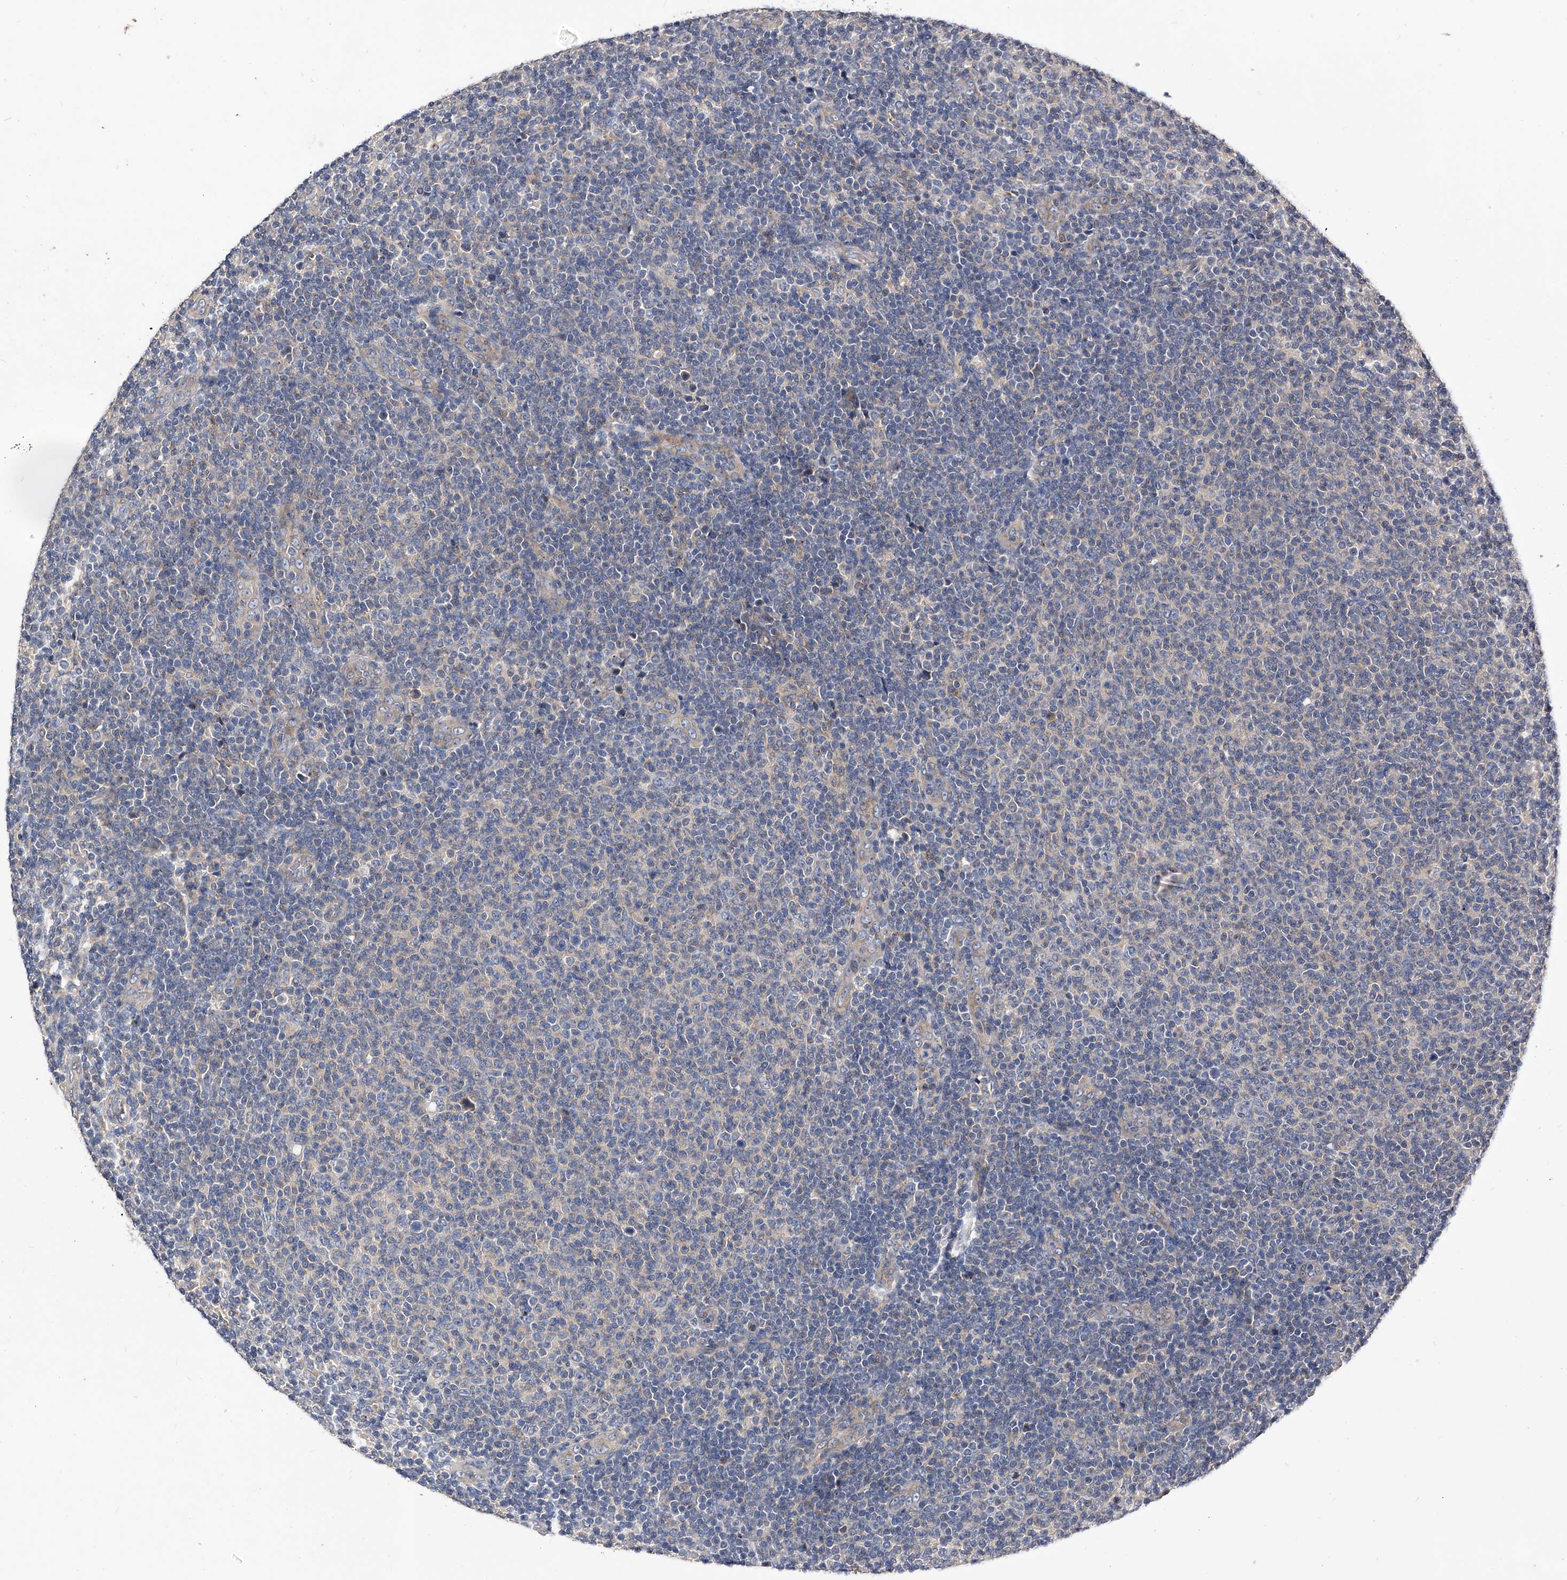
{"staining": {"intensity": "negative", "quantity": "none", "location": "none"}, "tissue": "lymphoma", "cell_type": "Tumor cells", "image_type": "cancer", "snomed": [{"axis": "morphology", "description": "Malignant lymphoma, non-Hodgkin's type, Low grade"}, {"axis": "topography", "description": "Lymph node"}], "caption": "Protein analysis of malignant lymphoma, non-Hodgkin's type (low-grade) displays no significant expression in tumor cells. (DAB (3,3'-diaminobenzidine) IHC visualized using brightfield microscopy, high magnification).", "gene": "ARL4C", "patient": {"sex": "male", "age": 66}}